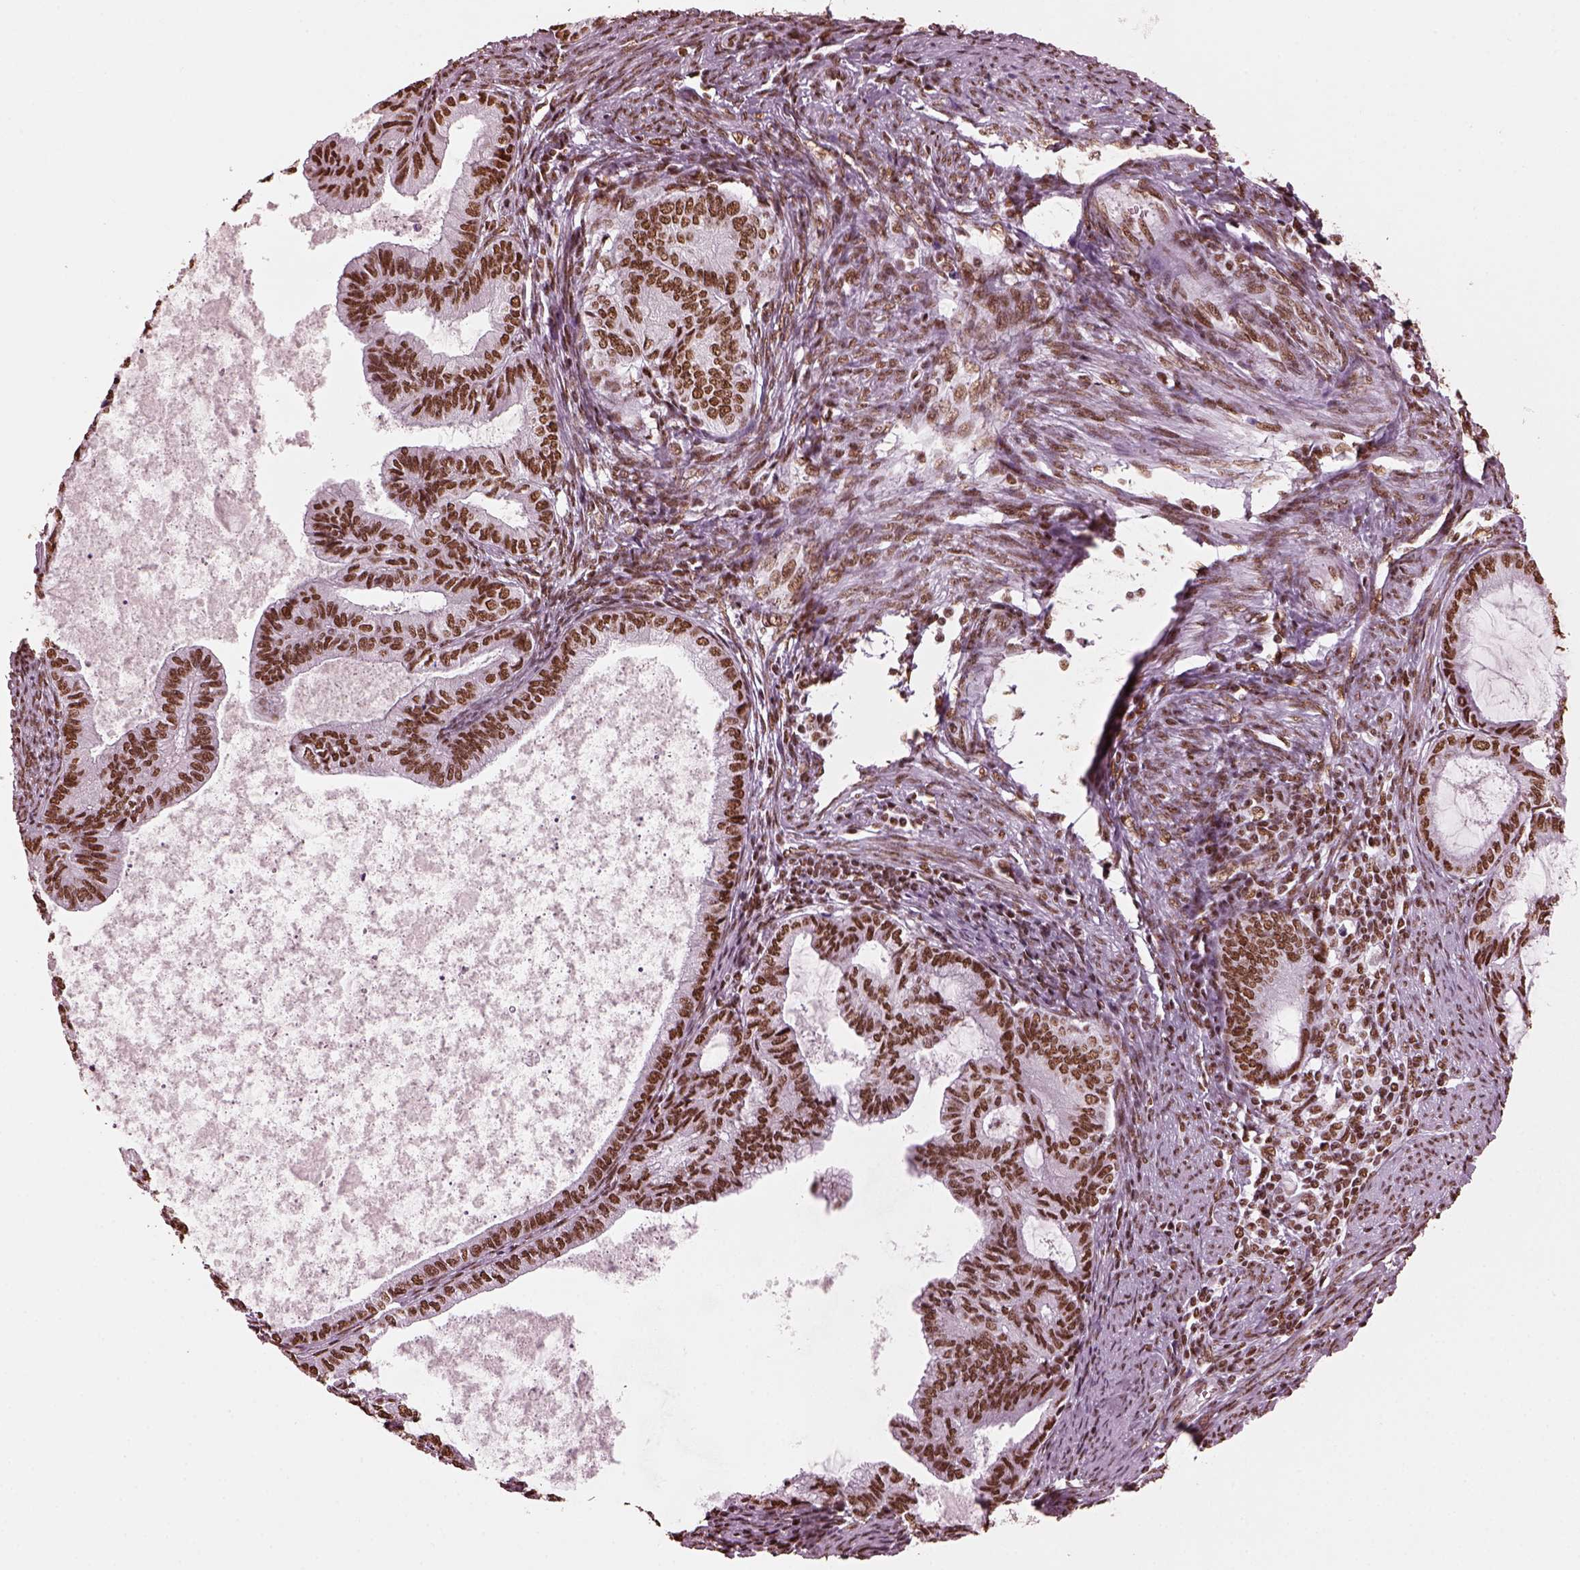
{"staining": {"intensity": "strong", "quantity": ">75%", "location": "nuclear"}, "tissue": "endometrial cancer", "cell_type": "Tumor cells", "image_type": "cancer", "snomed": [{"axis": "morphology", "description": "Adenocarcinoma, NOS"}, {"axis": "topography", "description": "Endometrium"}], "caption": "Endometrial adenocarcinoma stained with a protein marker displays strong staining in tumor cells.", "gene": "CBFA2T3", "patient": {"sex": "female", "age": 86}}